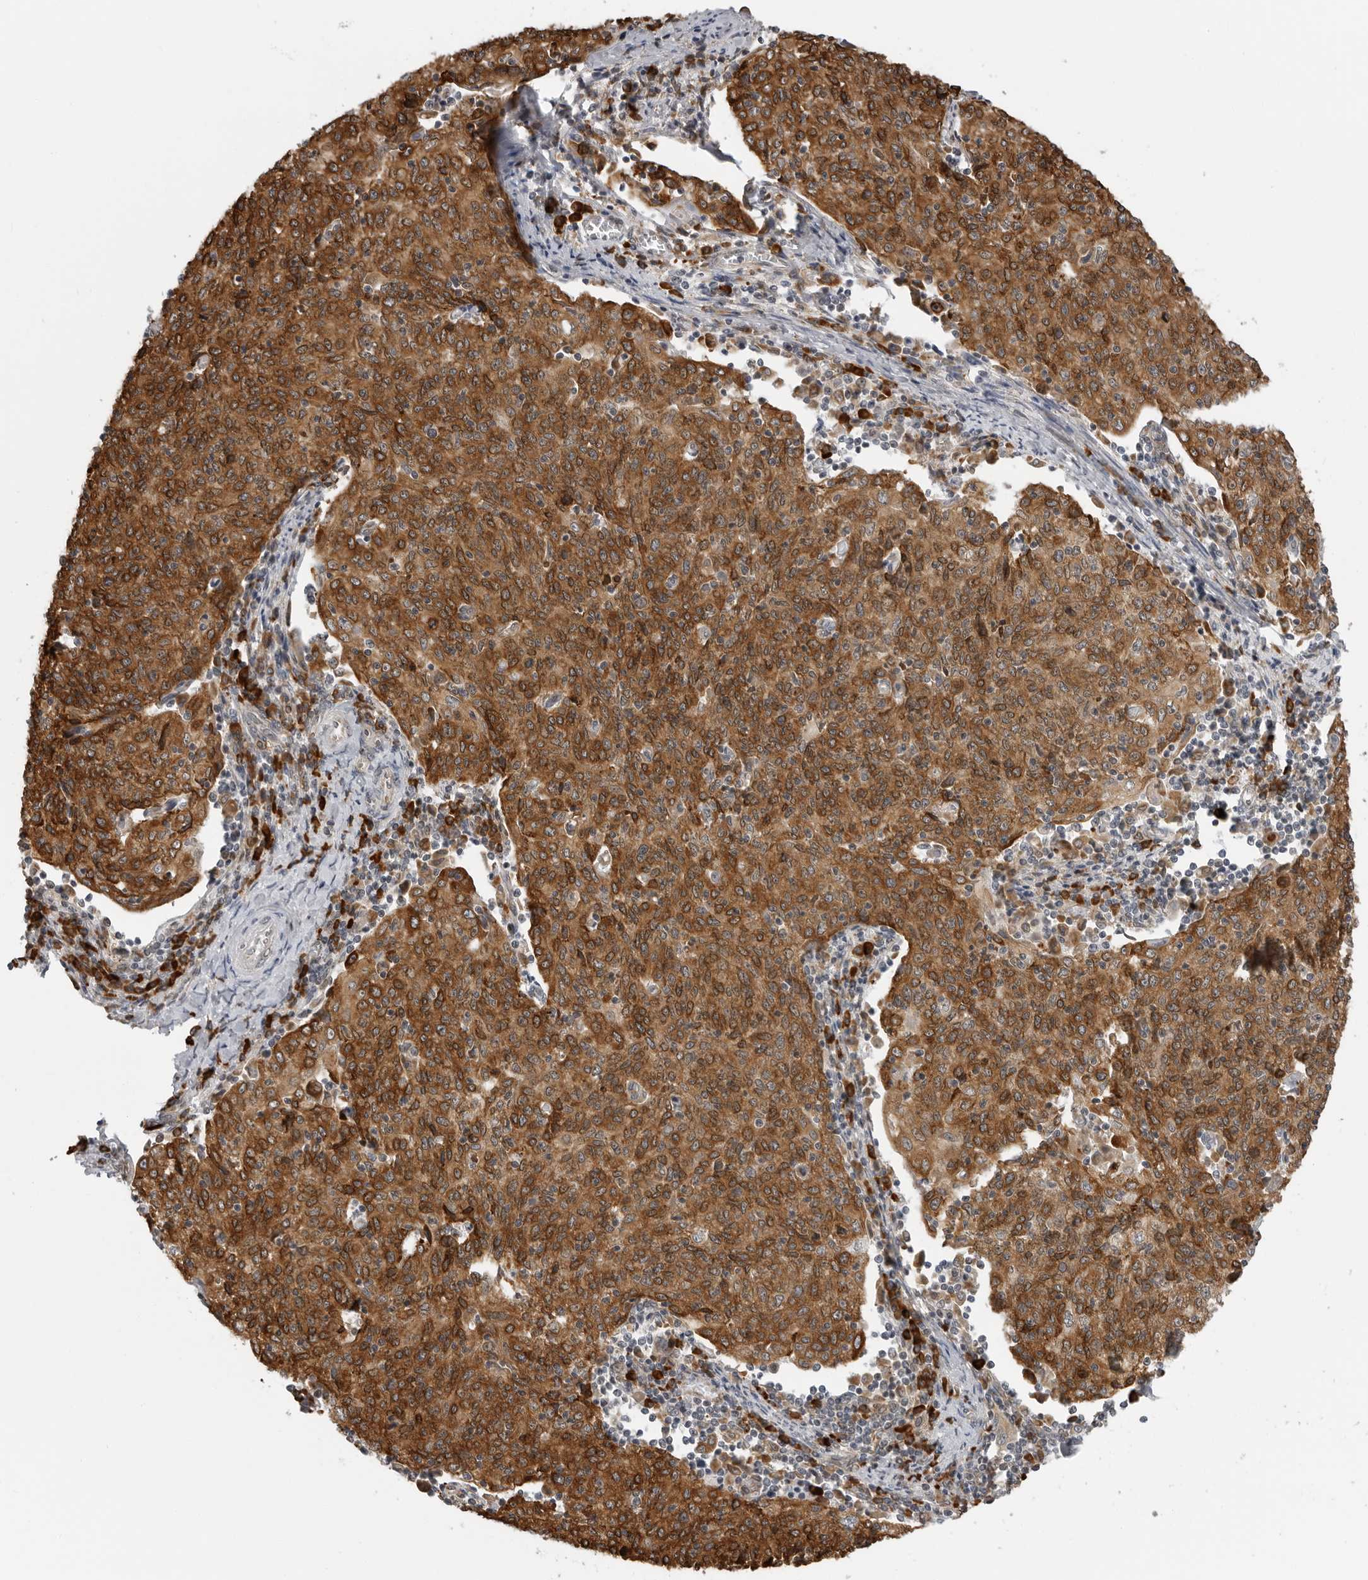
{"staining": {"intensity": "strong", "quantity": ">75%", "location": "cytoplasmic/membranous"}, "tissue": "cervical cancer", "cell_type": "Tumor cells", "image_type": "cancer", "snomed": [{"axis": "morphology", "description": "Squamous cell carcinoma, NOS"}, {"axis": "topography", "description": "Cervix"}], "caption": "Protein analysis of squamous cell carcinoma (cervical) tissue demonstrates strong cytoplasmic/membranous positivity in approximately >75% of tumor cells.", "gene": "ALPK2", "patient": {"sex": "female", "age": 48}}